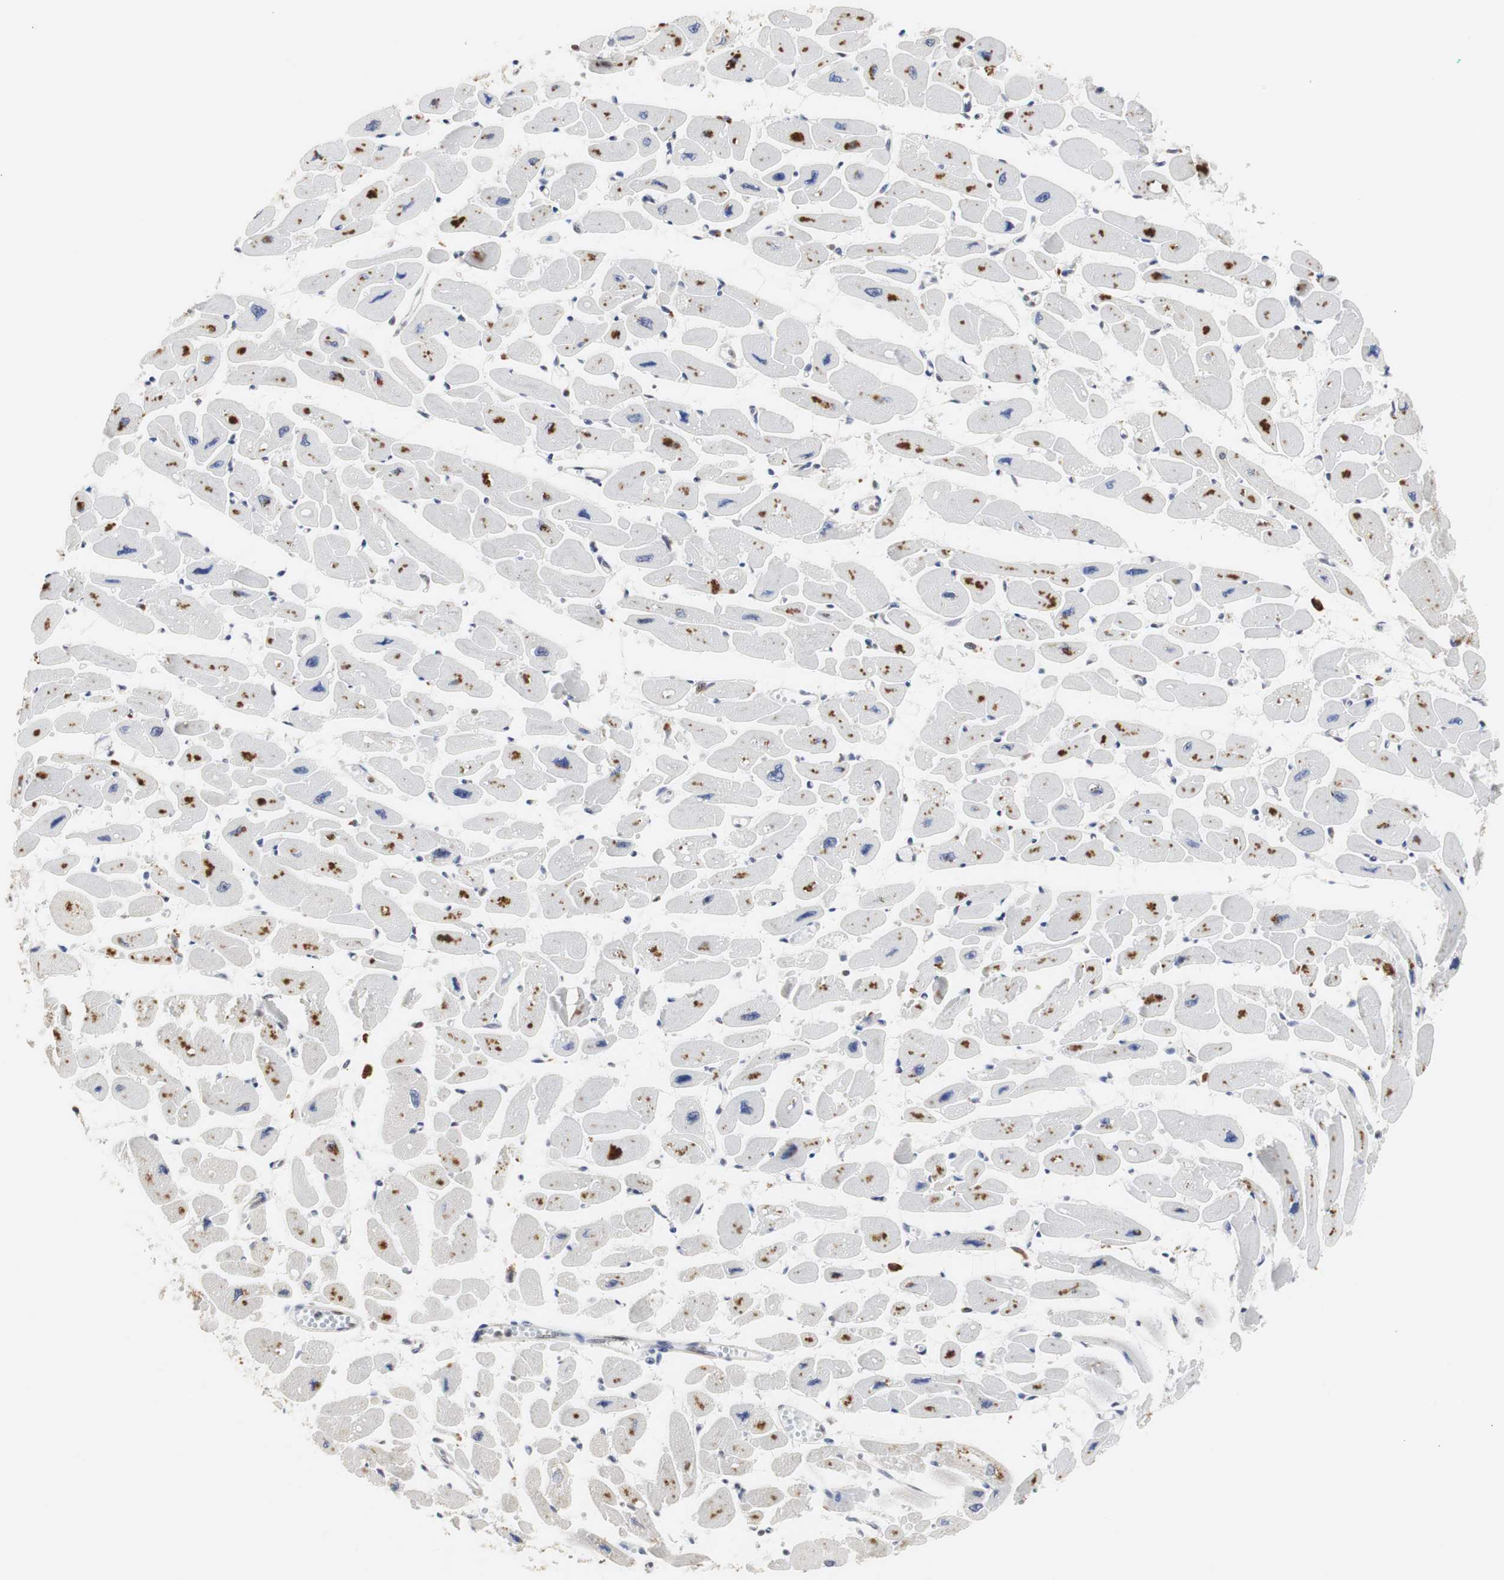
{"staining": {"intensity": "moderate", "quantity": "<25%", "location": "nuclear"}, "tissue": "heart muscle", "cell_type": "Cardiomyocytes", "image_type": "normal", "snomed": [{"axis": "morphology", "description": "Normal tissue, NOS"}, {"axis": "topography", "description": "Heart"}], "caption": "An immunohistochemistry (IHC) photomicrograph of normal tissue is shown. Protein staining in brown highlights moderate nuclear positivity in heart muscle within cardiomyocytes.", "gene": "ZFC3H1", "patient": {"sex": "female", "age": 54}}